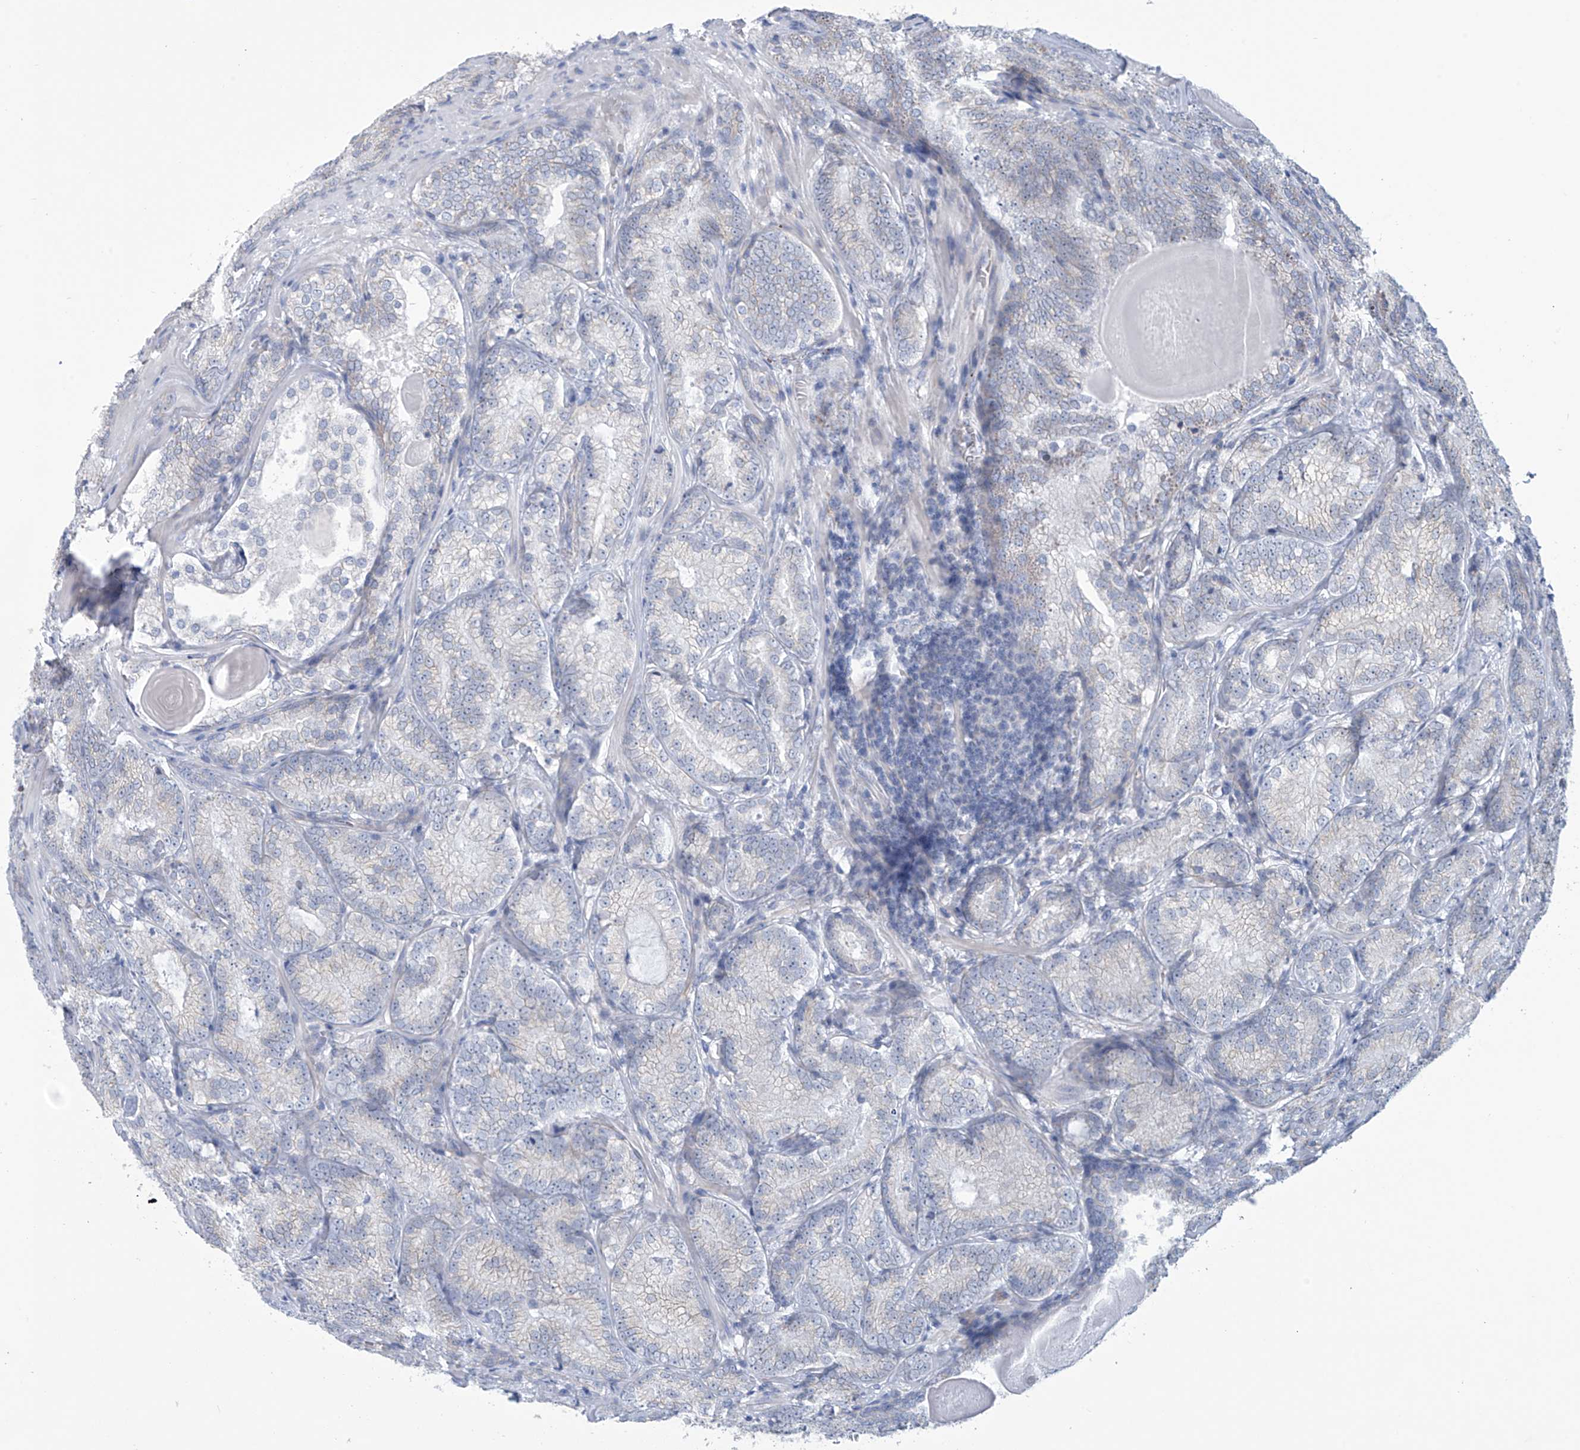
{"staining": {"intensity": "negative", "quantity": "none", "location": "none"}, "tissue": "prostate cancer", "cell_type": "Tumor cells", "image_type": "cancer", "snomed": [{"axis": "morphology", "description": "Adenocarcinoma, High grade"}, {"axis": "topography", "description": "Prostate"}], "caption": "Immunohistochemistry (IHC) of human prostate cancer shows no staining in tumor cells. Nuclei are stained in blue.", "gene": "ABHD13", "patient": {"sex": "male", "age": 66}}